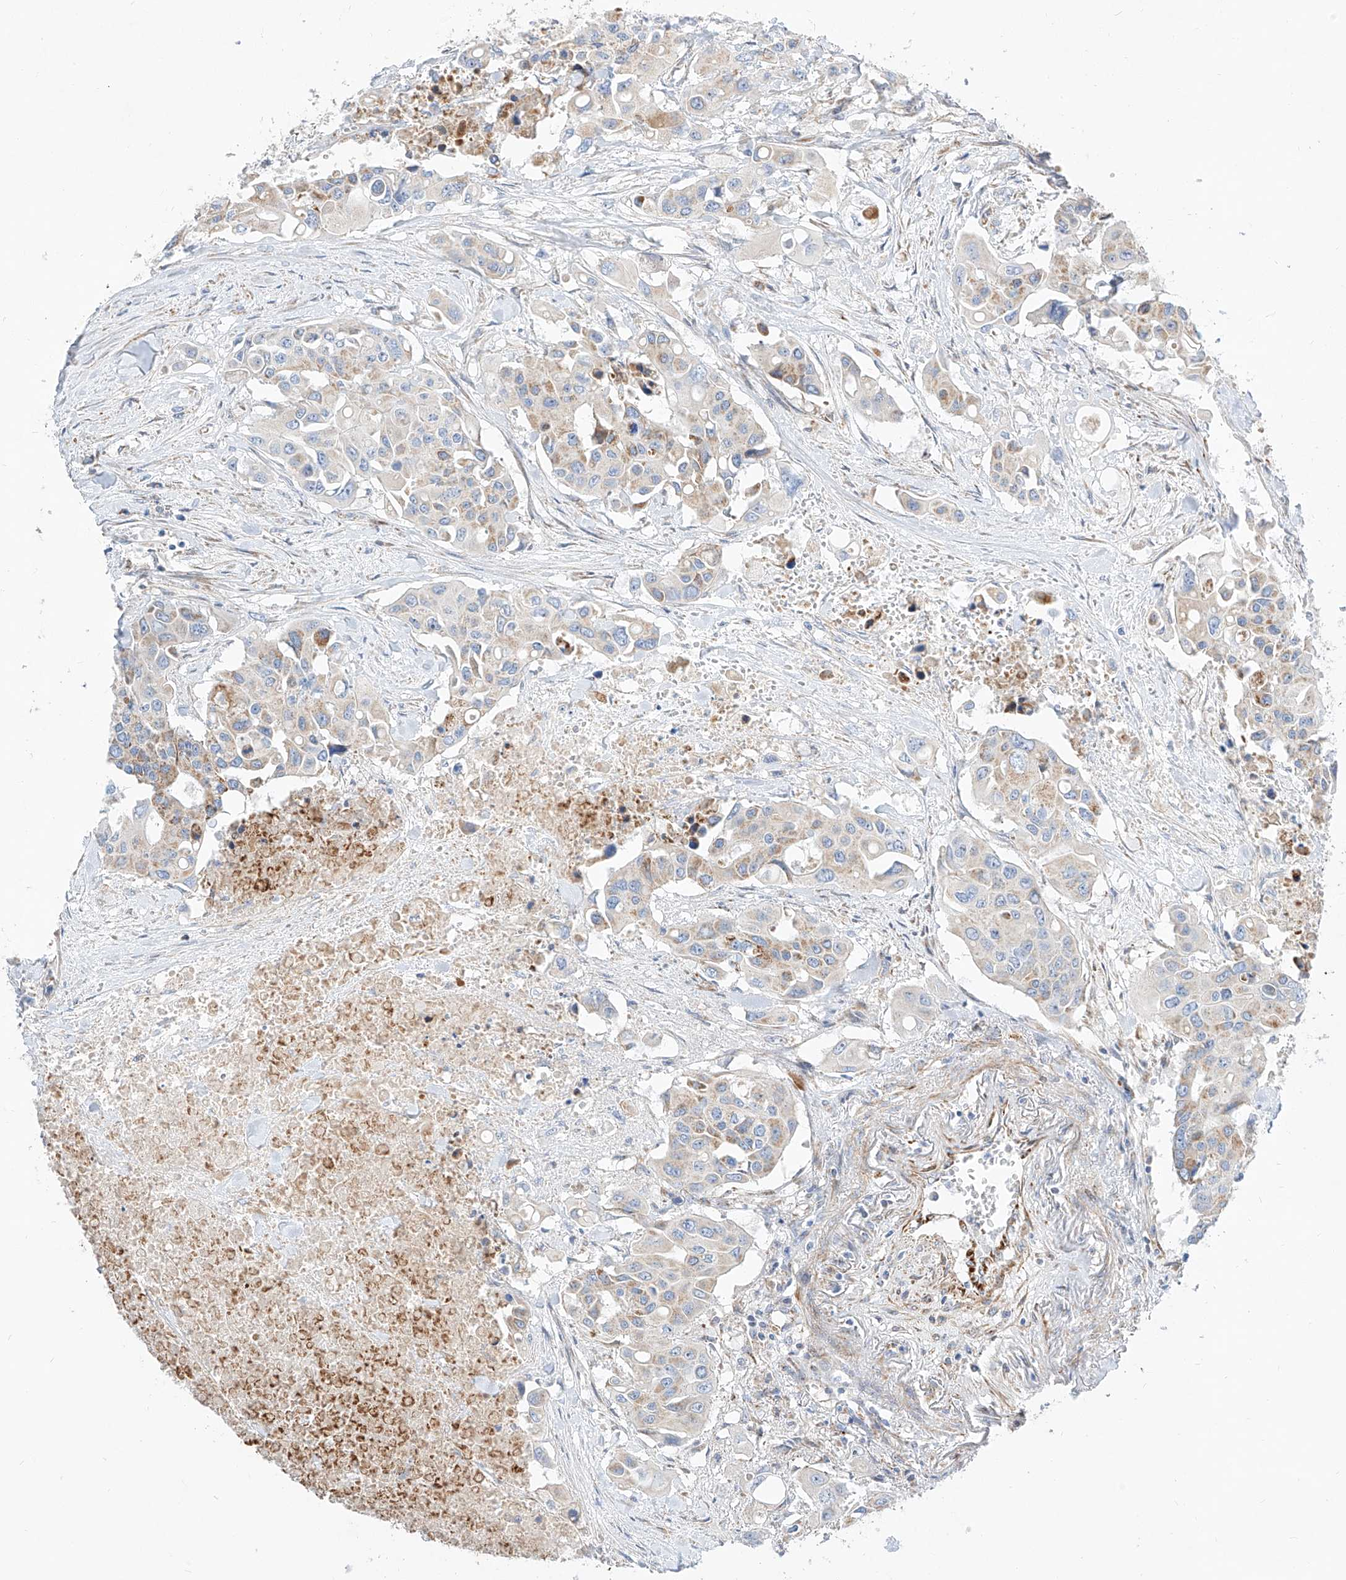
{"staining": {"intensity": "moderate", "quantity": "<25%", "location": "cytoplasmic/membranous"}, "tissue": "colorectal cancer", "cell_type": "Tumor cells", "image_type": "cancer", "snomed": [{"axis": "morphology", "description": "Adenocarcinoma, NOS"}, {"axis": "topography", "description": "Colon"}], "caption": "Brown immunohistochemical staining in colorectal adenocarcinoma shows moderate cytoplasmic/membranous positivity in approximately <25% of tumor cells. Nuclei are stained in blue.", "gene": "CST9", "patient": {"sex": "male", "age": 77}}